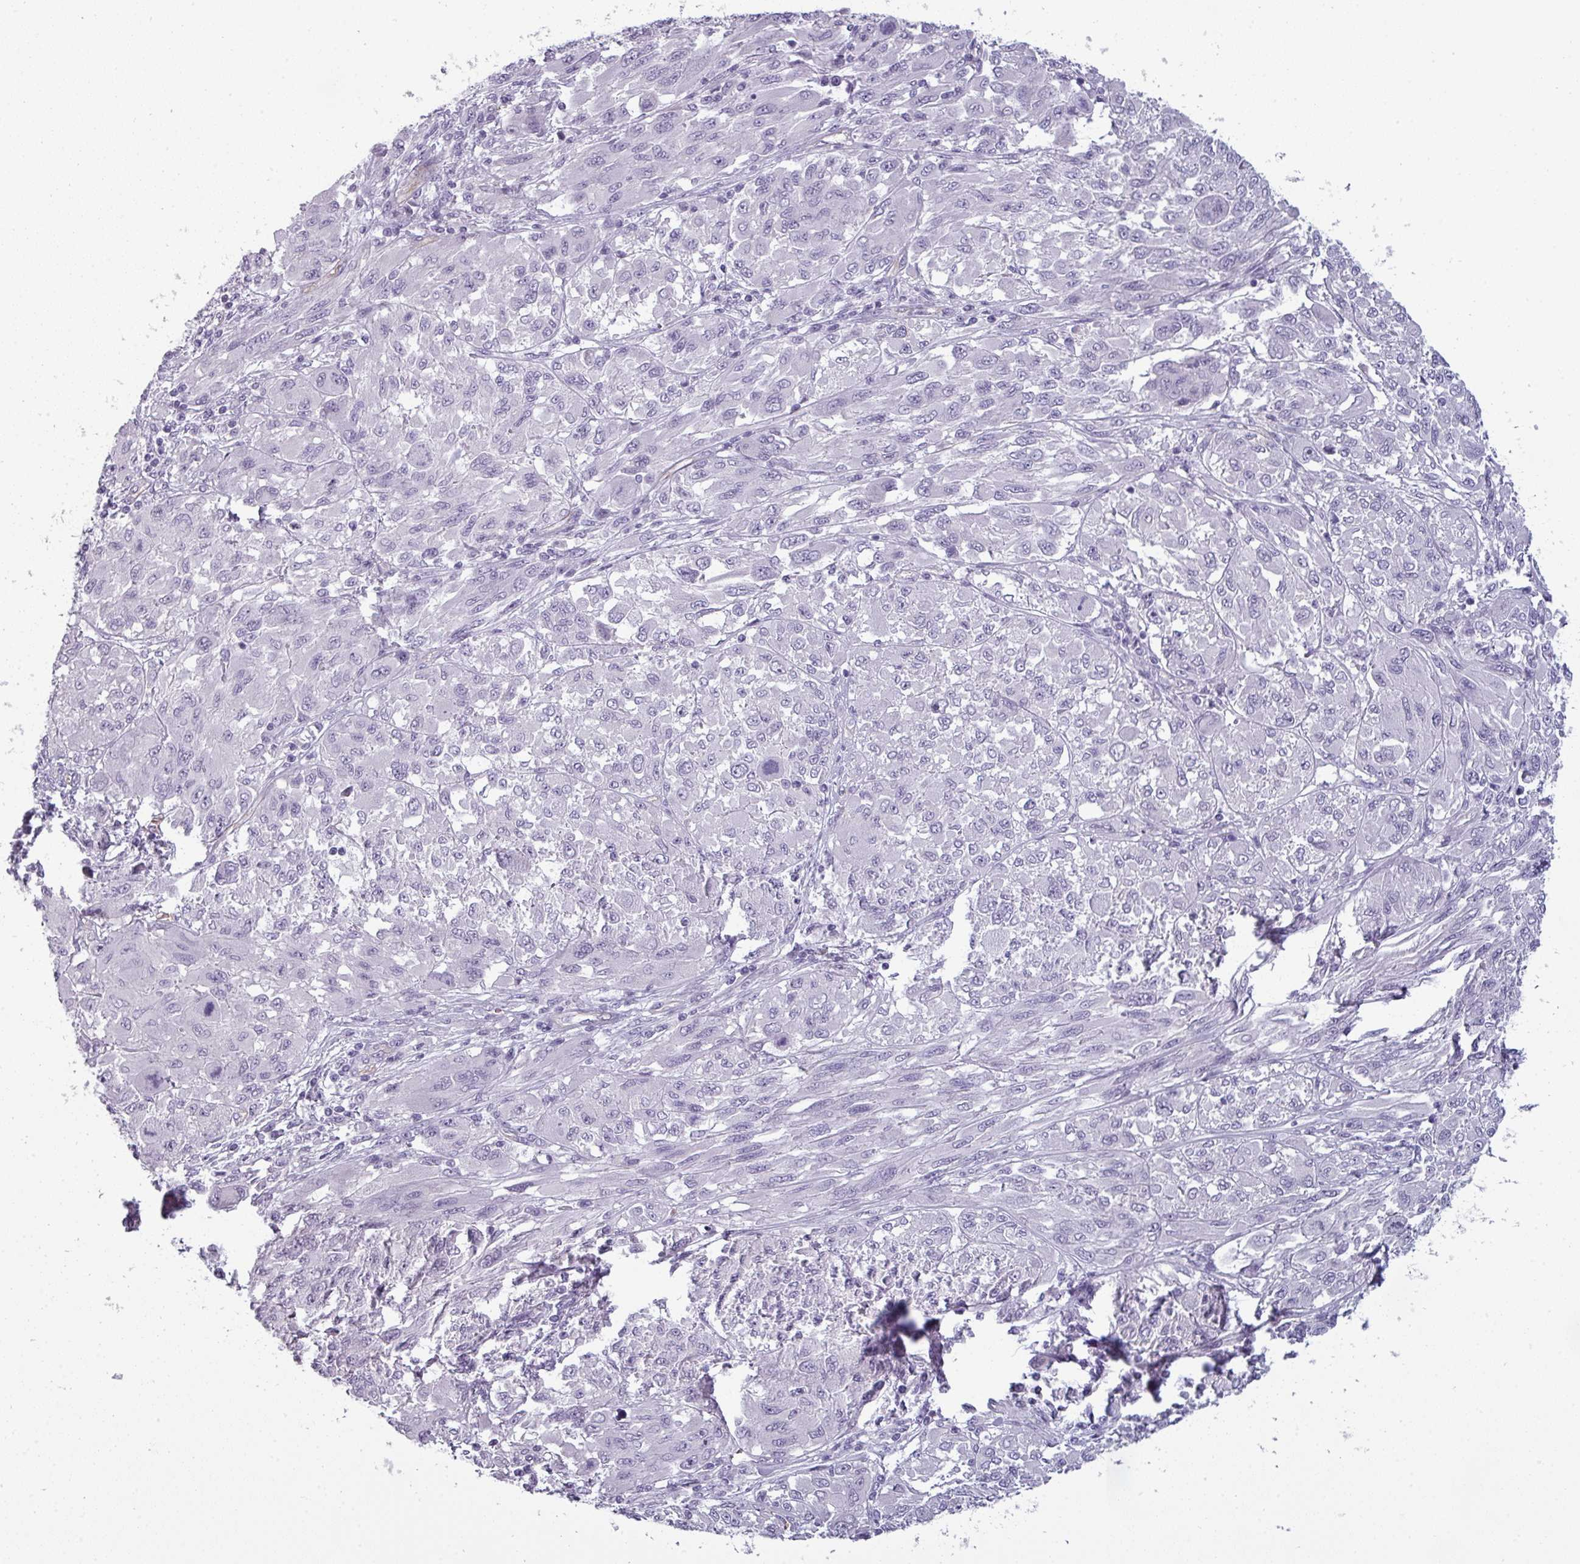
{"staining": {"intensity": "negative", "quantity": "none", "location": "none"}, "tissue": "melanoma", "cell_type": "Tumor cells", "image_type": "cancer", "snomed": [{"axis": "morphology", "description": "Malignant melanoma, NOS"}, {"axis": "topography", "description": "Skin"}], "caption": "The image displays no staining of tumor cells in melanoma. Brightfield microscopy of IHC stained with DAB (brown) and hematoxylin (blue), captured at high magnification.", "gene": "AREL1", "patient": {"sex": "female", "age": 91}}